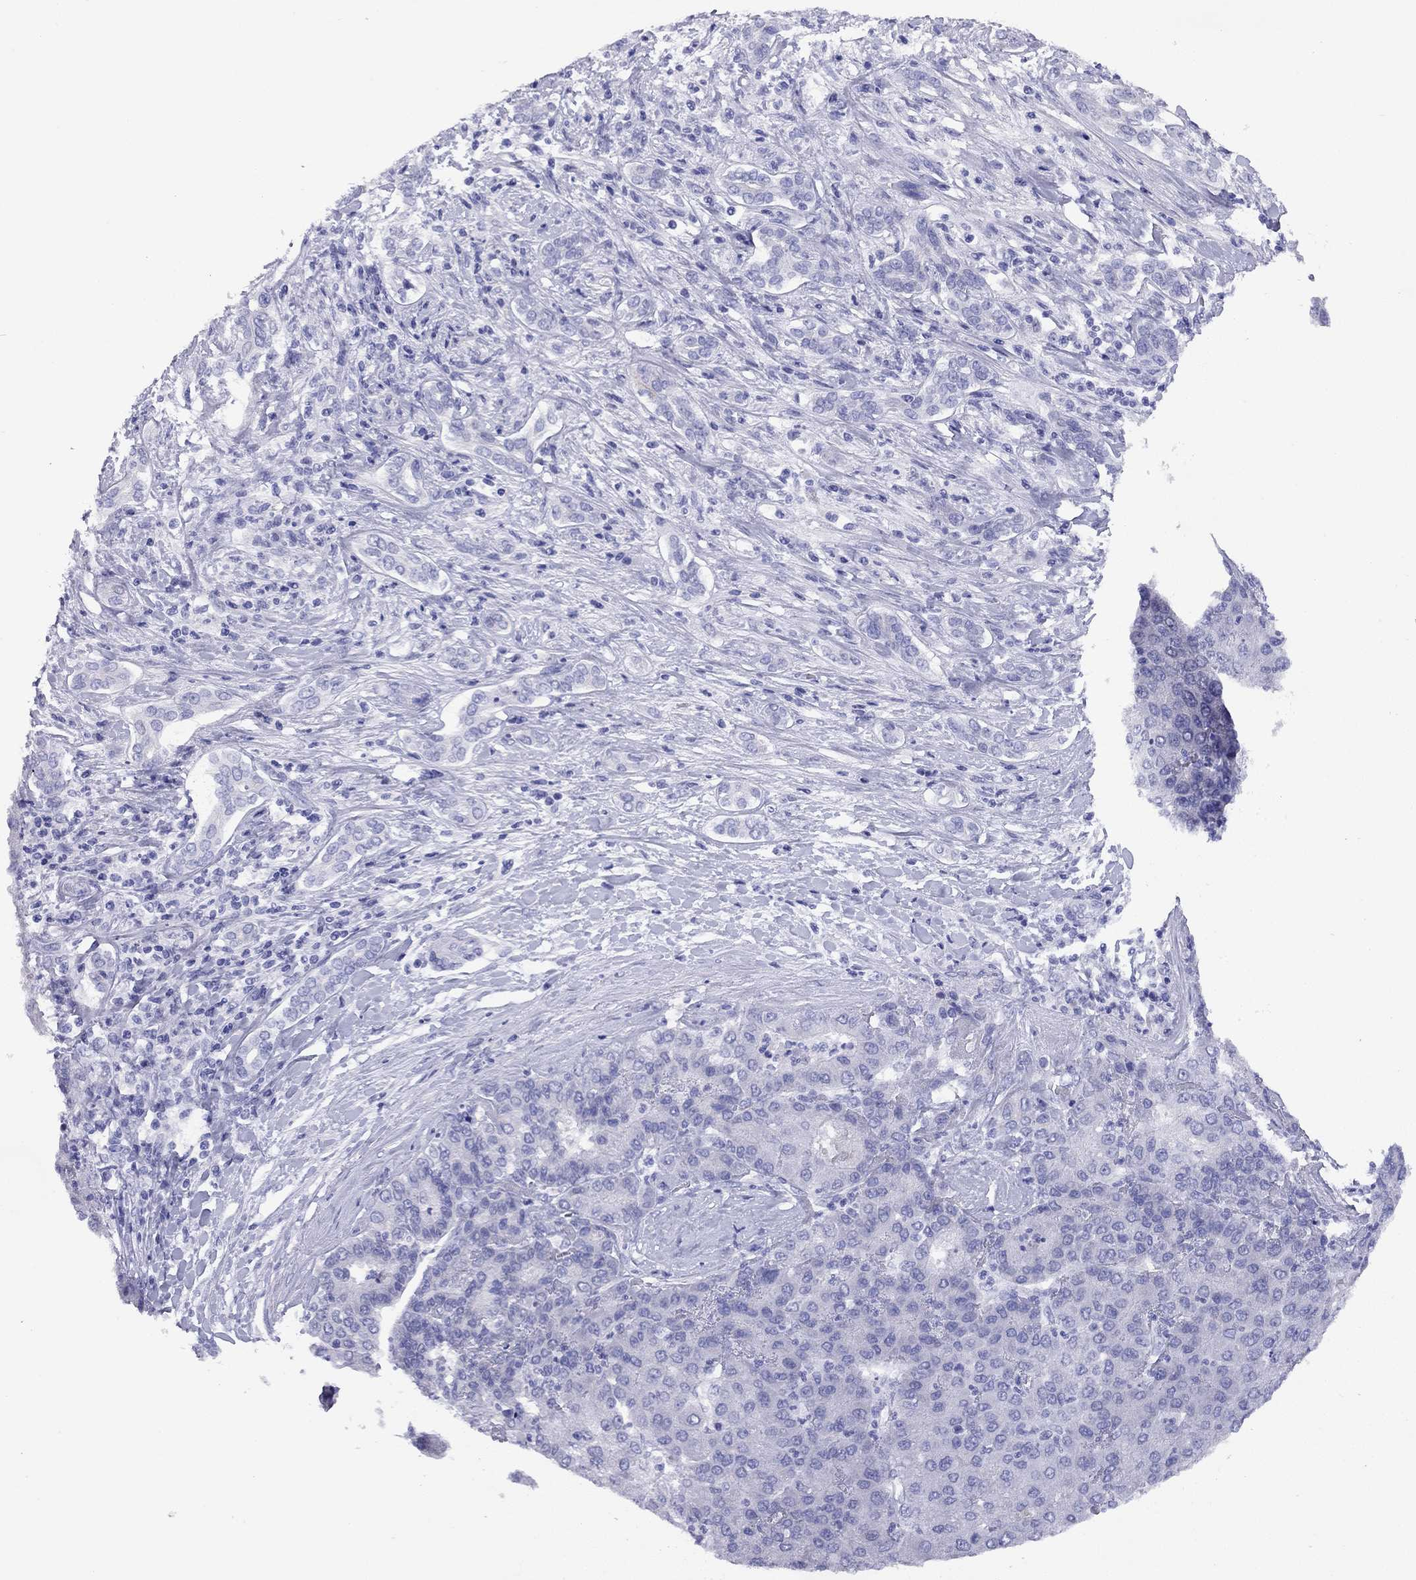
{"staining": {"intensity": "negative", "quantity": "none", "location": "none"}, "tissue": "liver cancer", "cell_type": "Tumor cells", "image_type": "cancer", "snomed": [{"axis": "morphology", "description": "Carcinoma, Hepatocellular, NOS"}, {"axis": "topography", "description": "Liver"}], "caption": "DAB immunohistochemical staining of human liver cancer (hepatocellular carcinoma) displays no significant expression in tumor cells.", "gene": "CMYA5", "patient": {"sex": "male", "age": 65}}